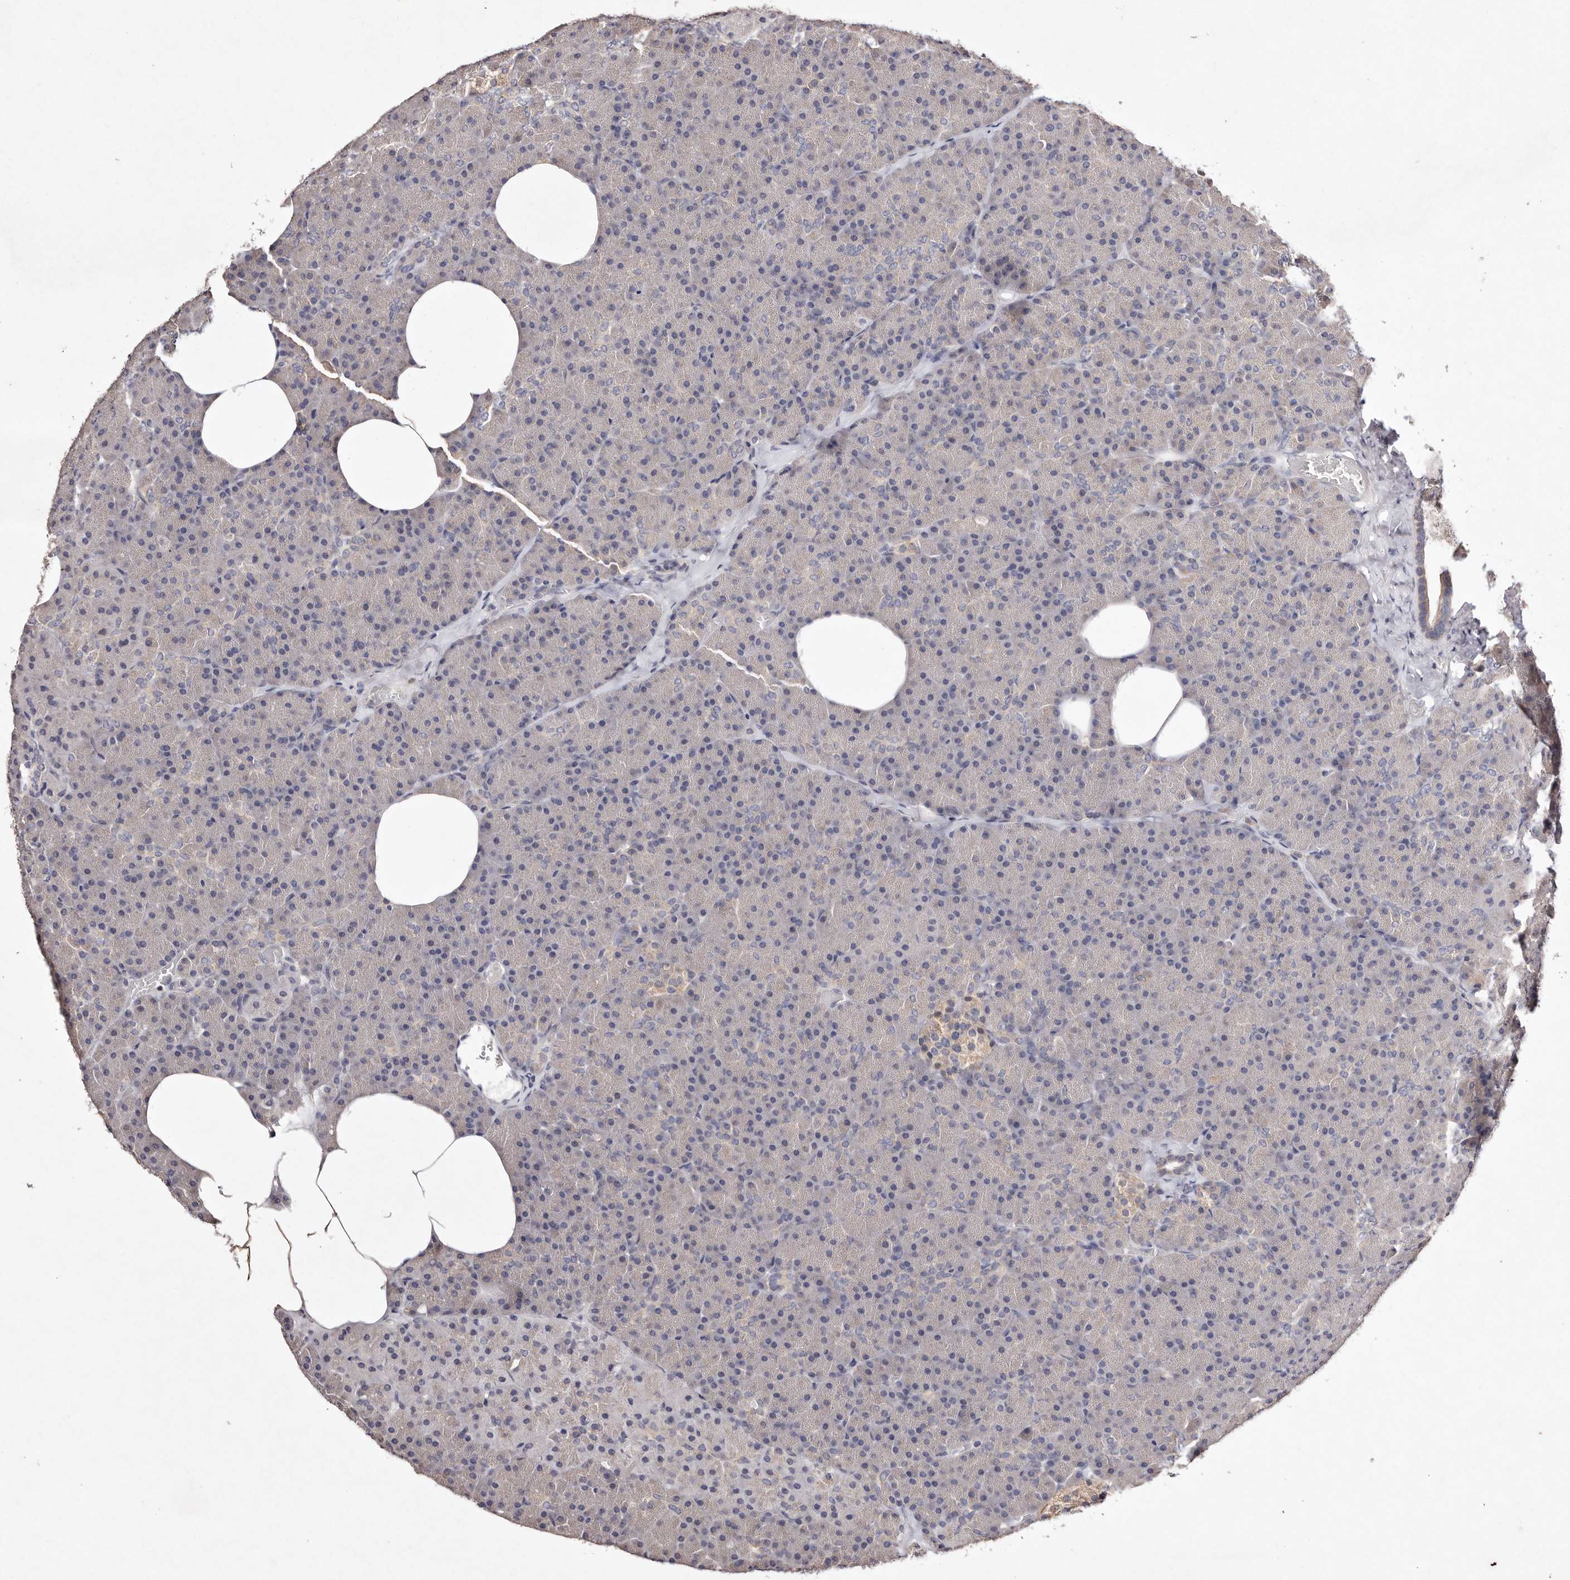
{"staining": {"intensity": "negative", "quantity": "none", "location": "none"}, "tissue": "pancreas", "cell_type": "Exocrine glandular cells", "image_type": "normal", "snomed": [{"axis": "morphology", "description": "Normal tissue, NOS"}, {"axis": "morphology", "description": "Carcinoid, malignant, NOS"}, {"axis": "topography", "description": "Pancreas"}], "caption": "IHC of benign human pancreas shows no expression in exocrine glandular cells.", "gene": "TSC2", "patient": {"sex": "female", "age": 35}}